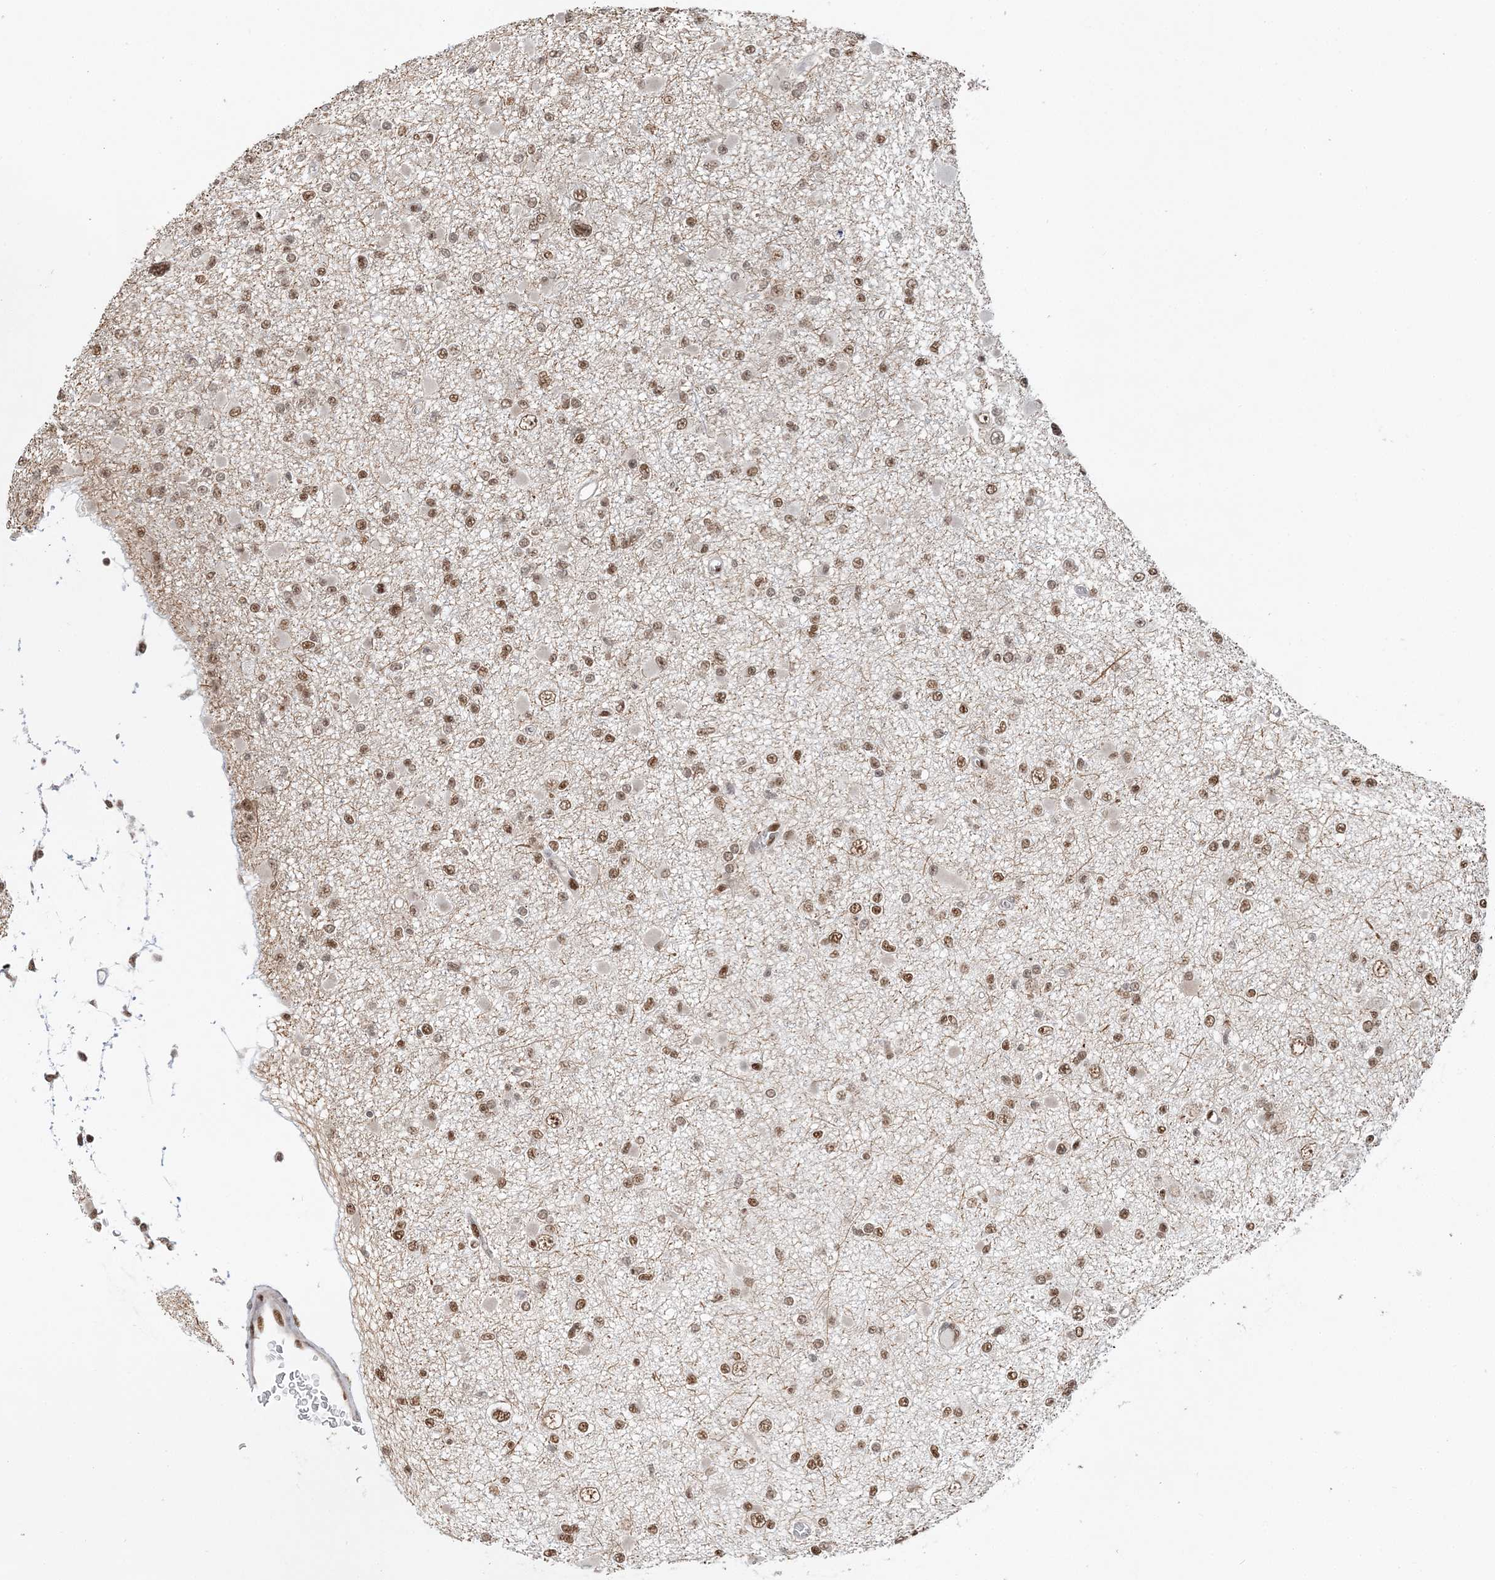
{"staining": {"intensity": "moderate", "quantity": ">75%", "location": "nuclear"}, "tissue": "glioma", "cell_type": "Tumor cells", "image_type": "cancer", "snomed": [{"axis": "morphology", "description": "Glioma, malignant, Low grade"}, {"axis": "topography", "description": "Brain"}], "caption": "A brown stain highlights moderate nuclear expression of a protein in low-grade glioma (malignant) tumor cells. The staining is performed using DAB brown chromogen to label protein expression. The nuclei are counter-stained blue using hematoxylin.", "gene": "SEPHS1", "patient": {"sex": "female", "age": 22}}